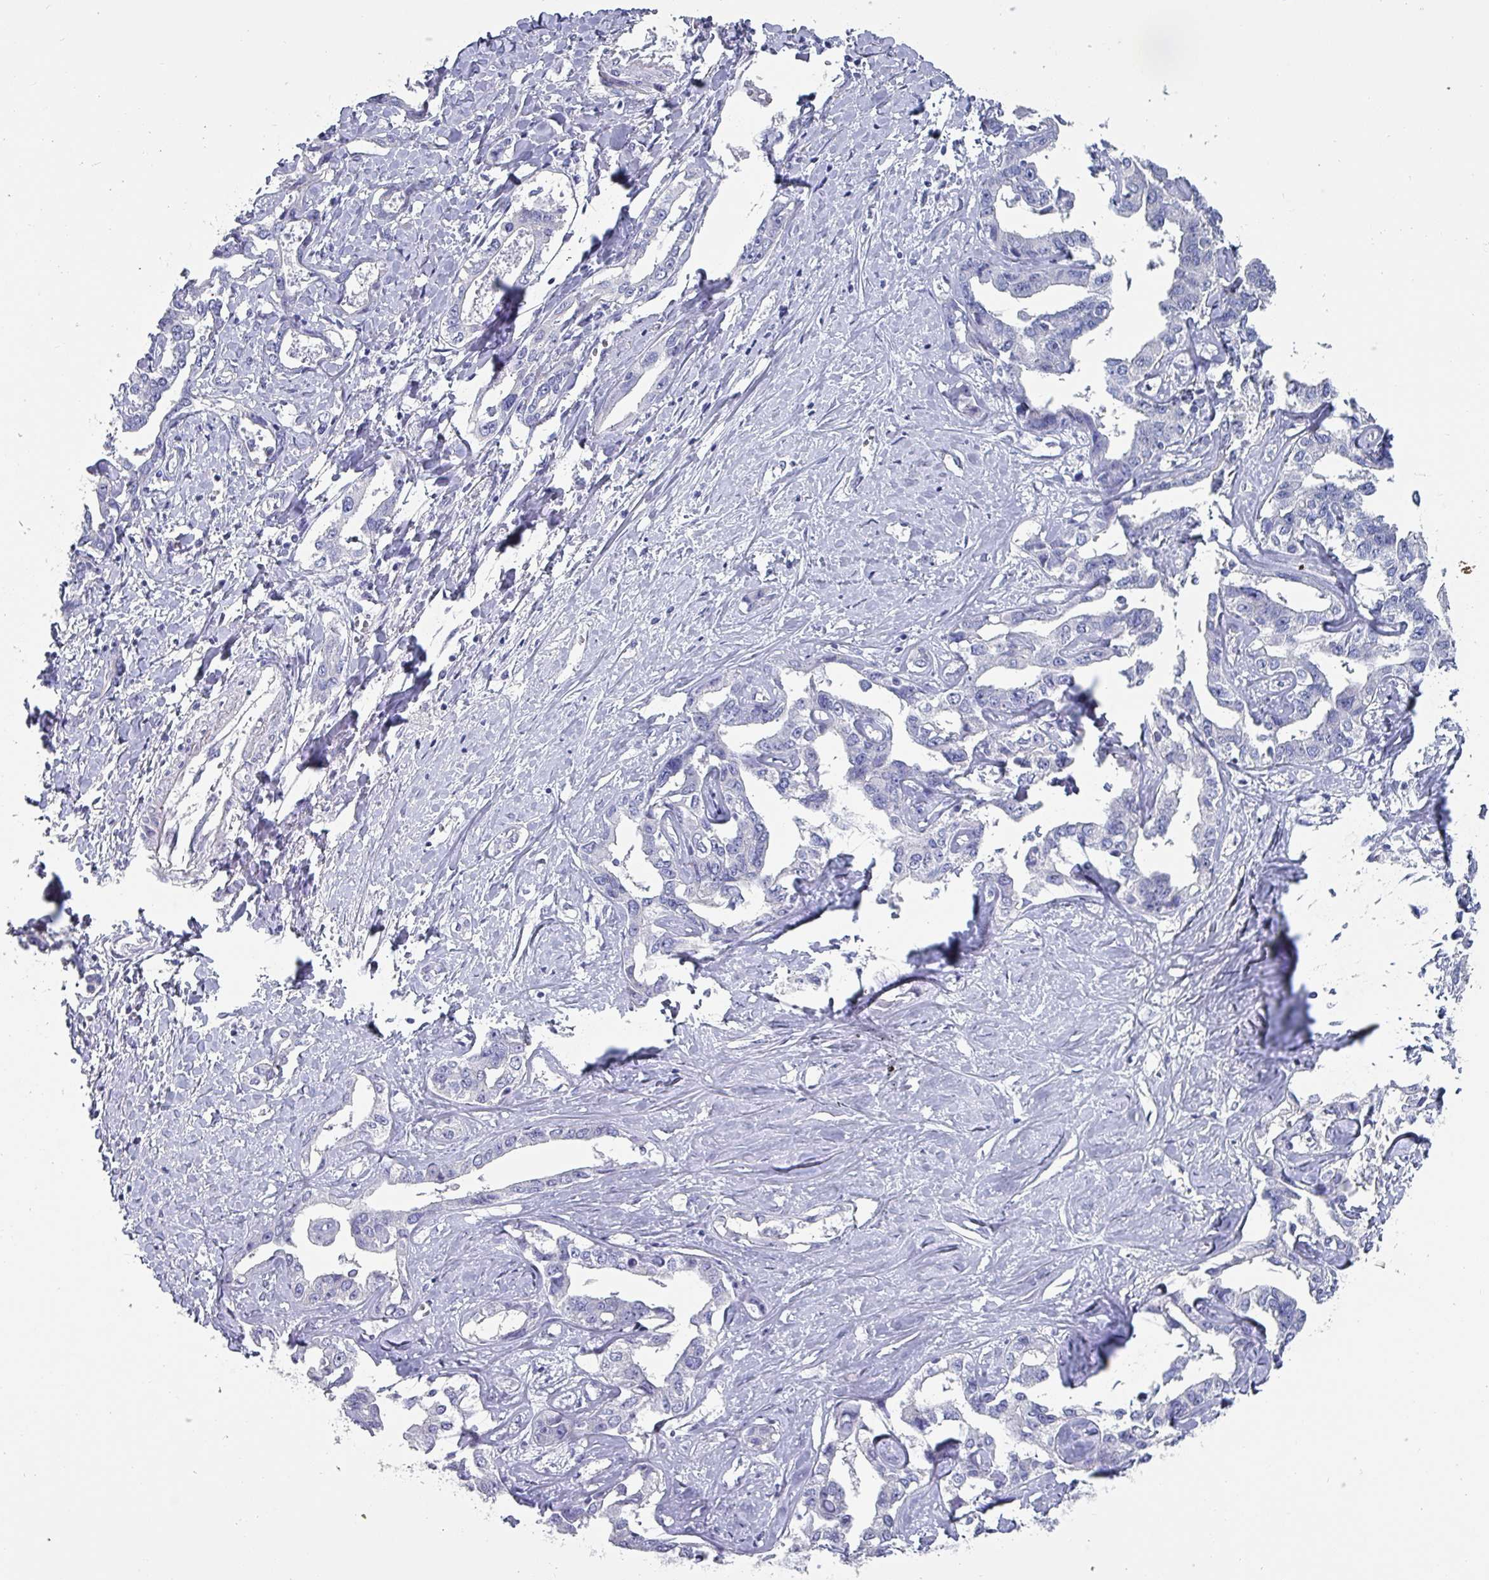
{"staining": {"intensity": "negative", "quantity": "none", "location": "none"}, "tissue": "liver cancer", "cell_type": "Tumor cells", "image_type": "cancer", "snomed": [{"axis": "morphology", "description": "Cholangiocarcinoma"}, {"axis": "topography", "description": "Liver"}], "caption": "This is an IHC photomicrograph of cholangiocarcinoma (liver). There is no positivity in tumor cells.", "gene": "INS-IGF2", "patient": {"sex": "male", "age": 59}}